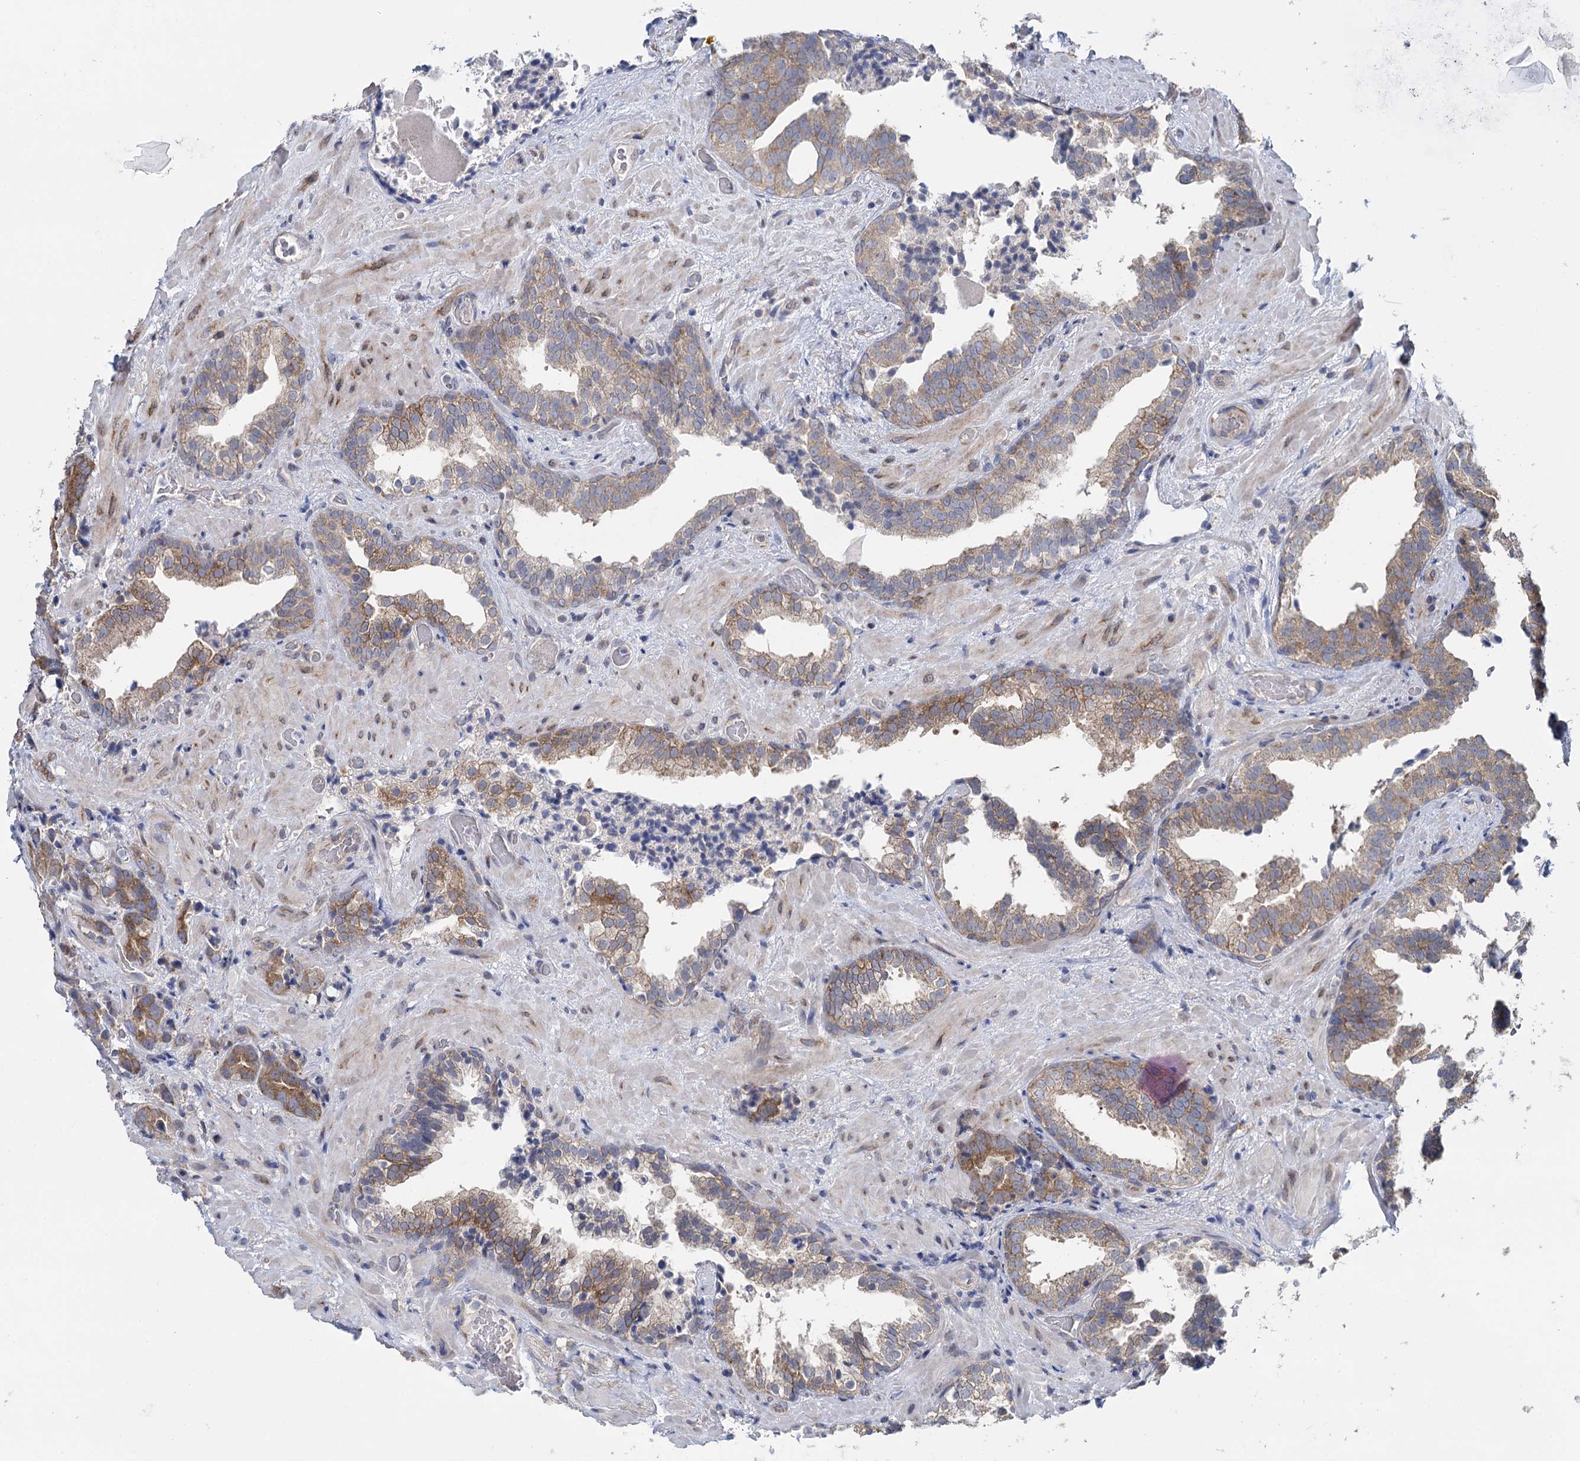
{"staining": {"intensity": "moderate", "quantity": ">75%", "location": "cytoplasmic/membranous"}, "tissue": "prostate cancer", "cell_type": "Tumor cells", "image_type": "cancer", "snomed": [{"axis": "morphology", "description": "Adenocarcinoma, High grade"}, {"axis": "topography", "description": "Prostate and seminal vesicle, NOS"}], "caption": "Prostate cancer was stained to show a protein in brown. There is medium levels of moderate cytoplasmic/membranous staining in about >75% of tumor cells.", "gene": "GSTM2", "patient": {"sex": "male", "age": 67}}